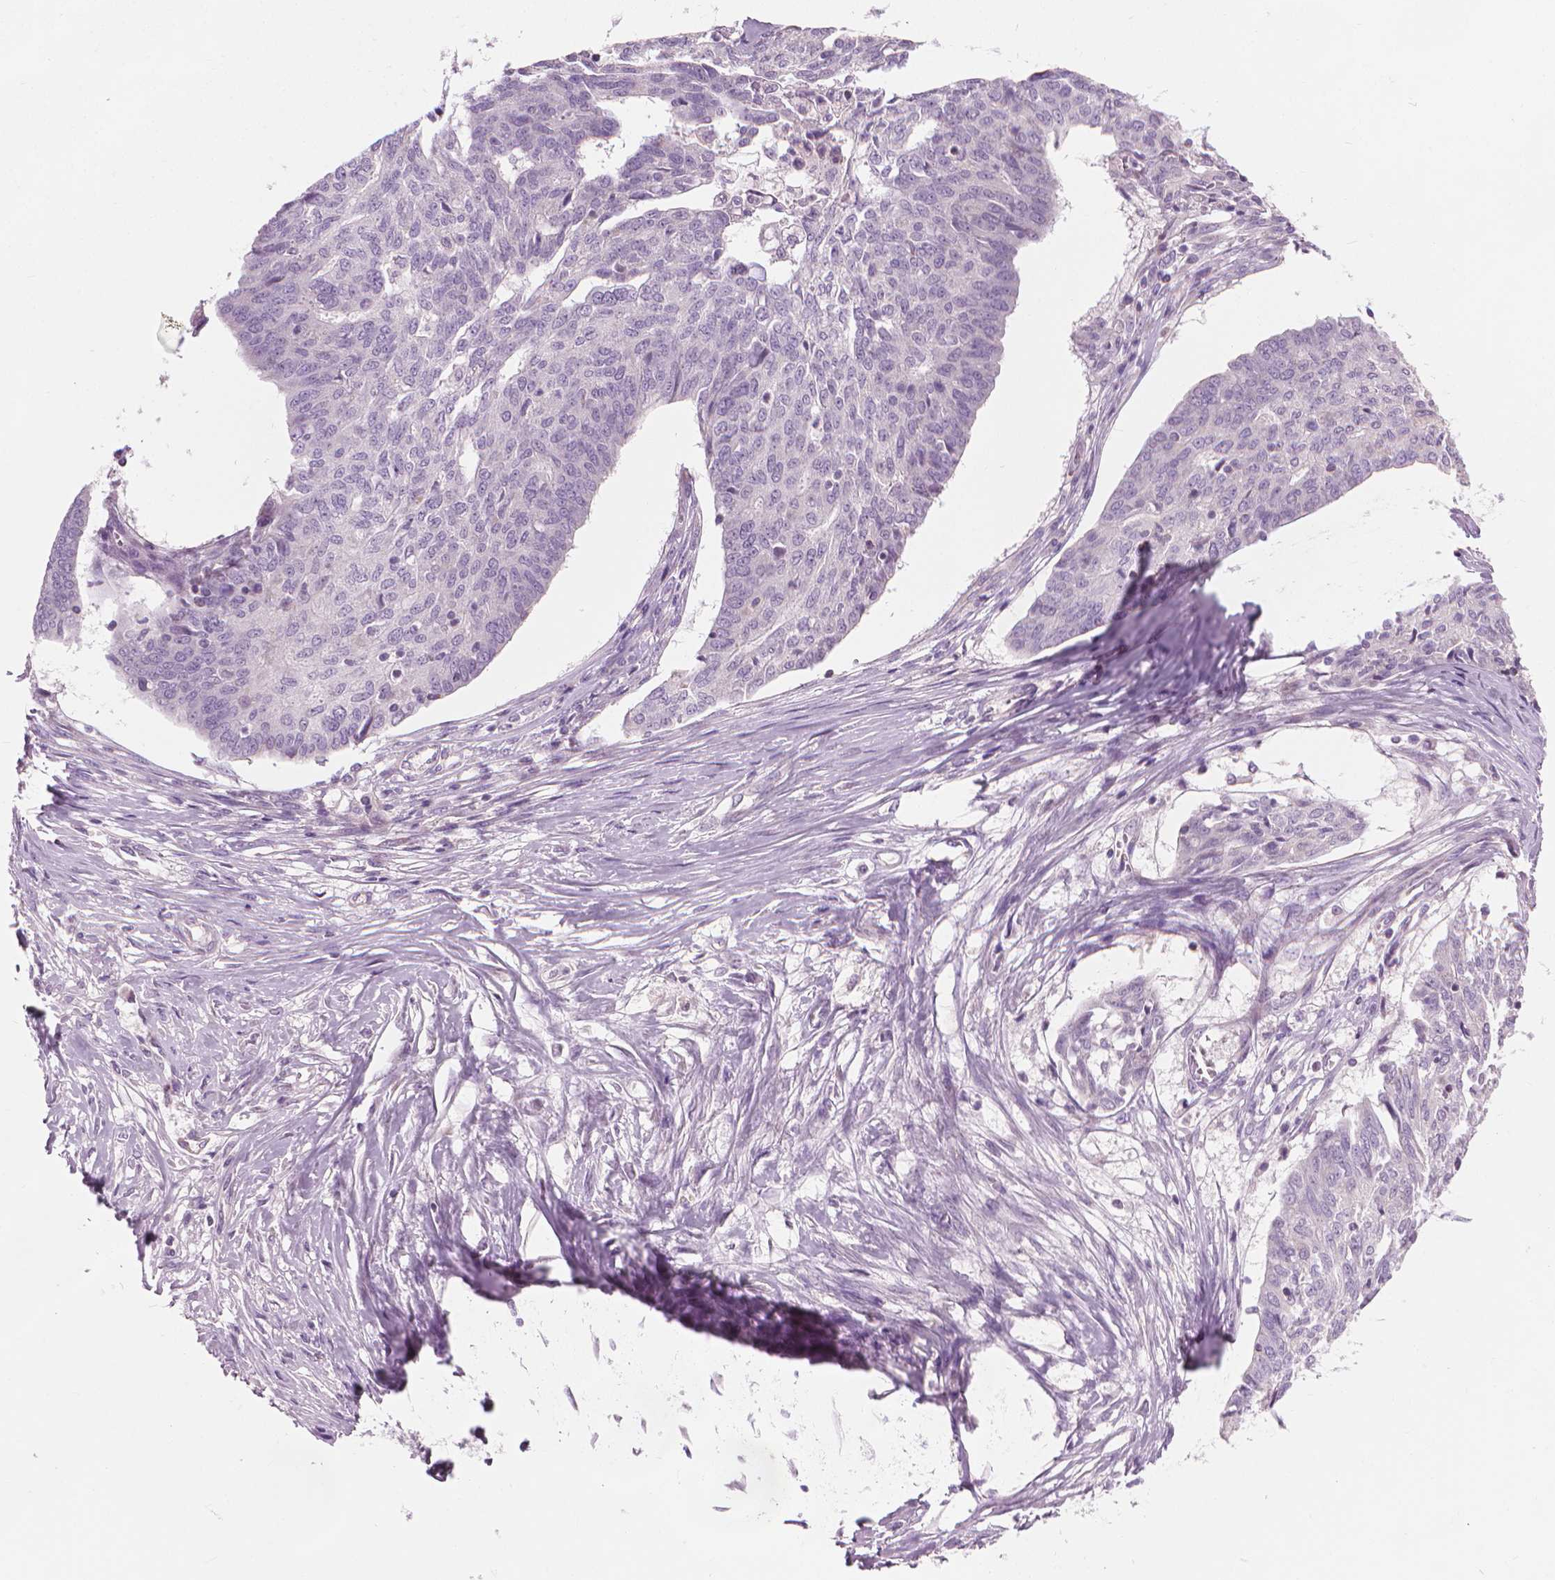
{"staining": {"intensity": "negative", "quantity": "none", "location": "none"}, "tissue": "ovarian cancer", "cell_type": "Tumor cells", "image_type": "cancer", "snomed": [{"axis": "morphology", "description": "Cystadenocarcinoma, serous, NOS"}, {"axis": "topography", "description": "Ovary"}], "caption": "IHC of serous cystadenocarcinoma (ovarian) exhibits no positivity in tumor cells.", "gene": "CFAP126", "patient": {"sex": "female", "age": 67}}